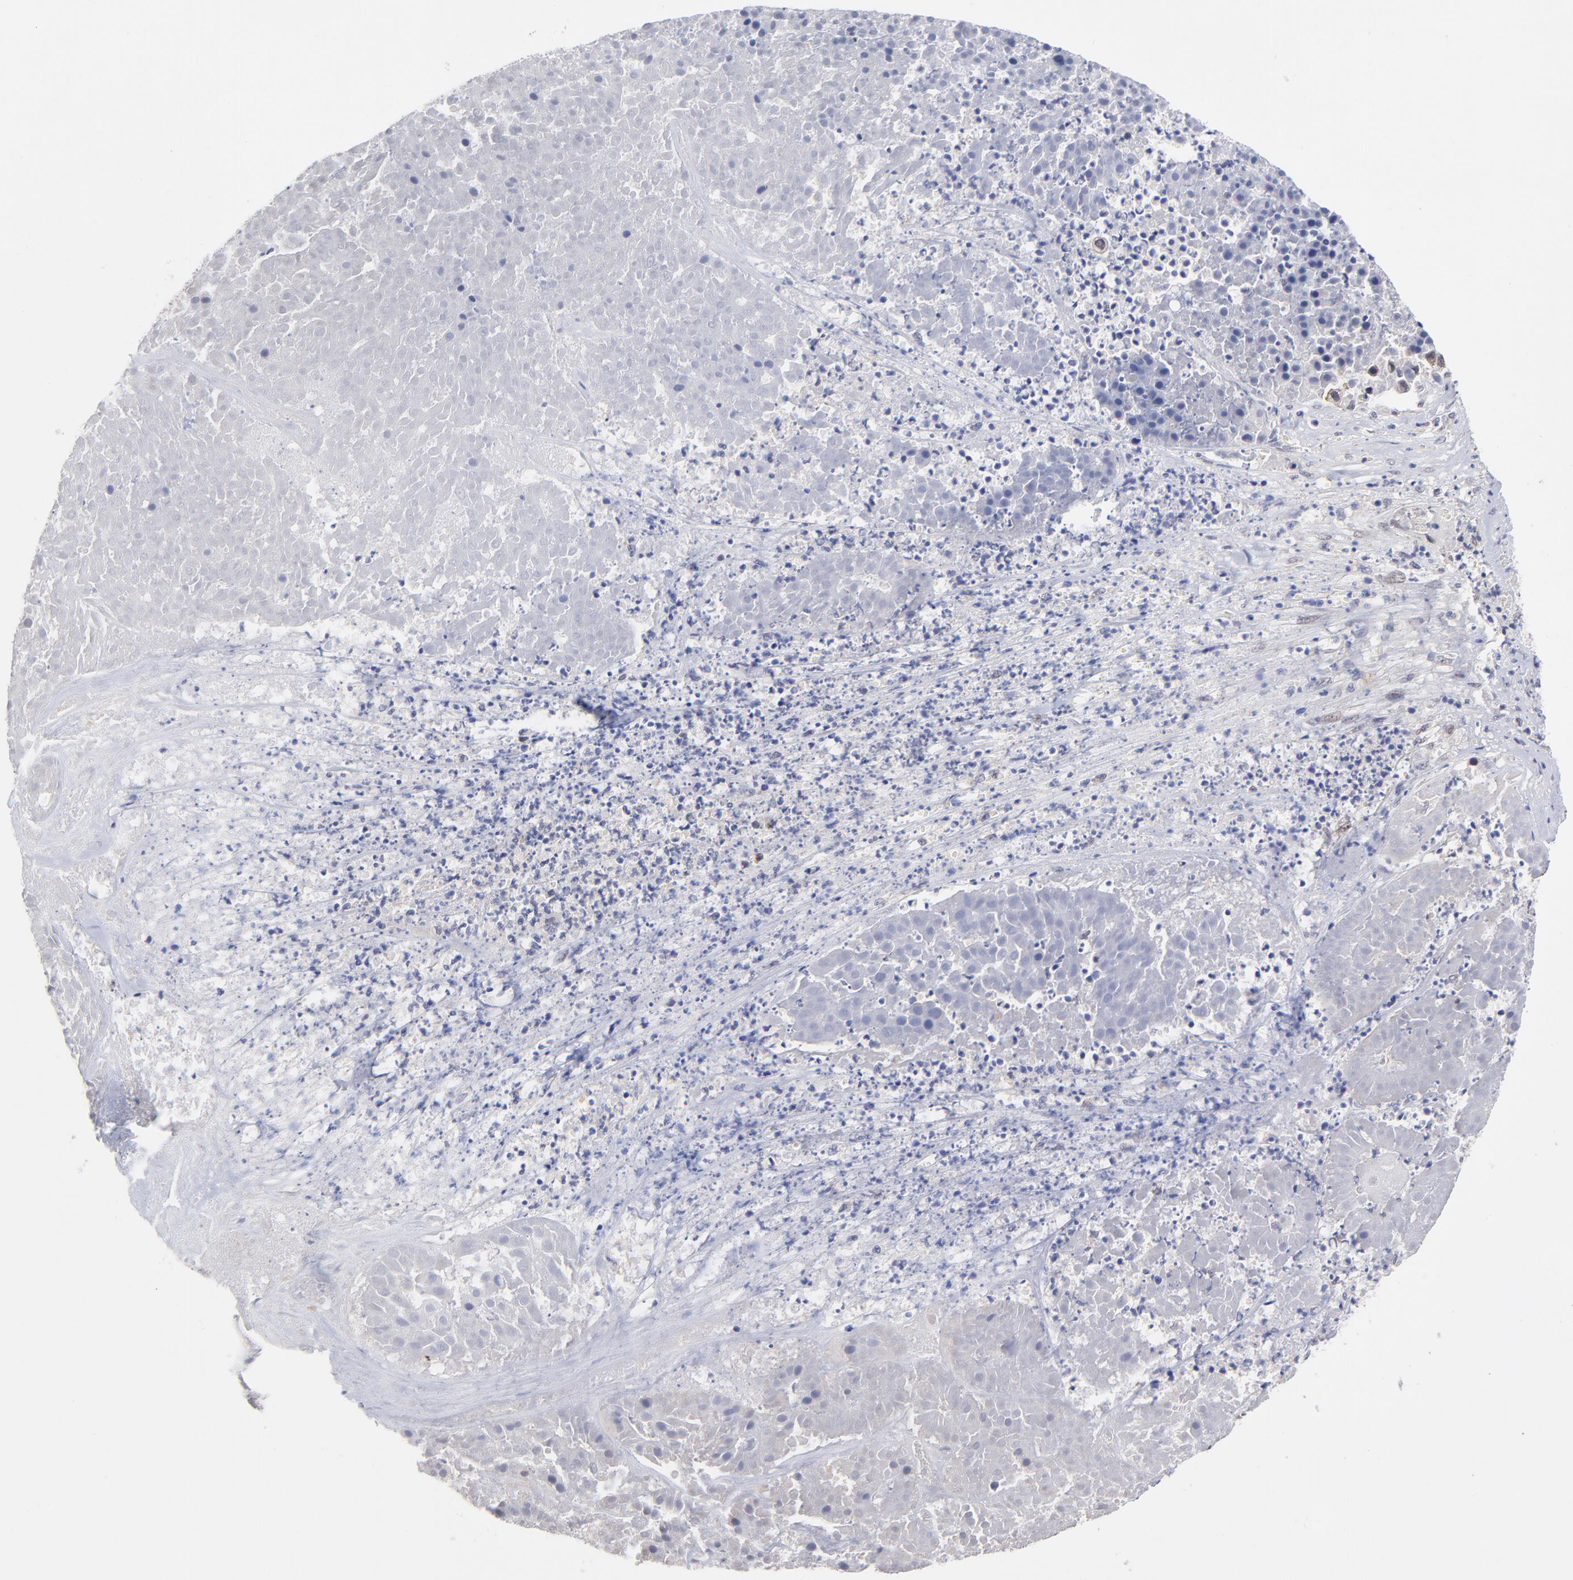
{"staining": {"intensity": "negative", "quantity": "none", "location": "none"}, "tissue": "pancreatic cancer", "cell_type": "Tumor cells", "image_type": "cancer", "snomed": [{"axis": "morphology", "description": "Adenocarcinoma, NOS"}, {"axis": "topography", "description": "Pancreas"}], "caption": "IHC photomicrograph of pancreatic adenocarcinoma stained for a protein (brown), which exhibits no expression in tumor cells. (DAB immunohistochemistry with hematoxylin counter stain).", "gene": "UBE2E3", "patient": {"sex": "male", "age": 50}}